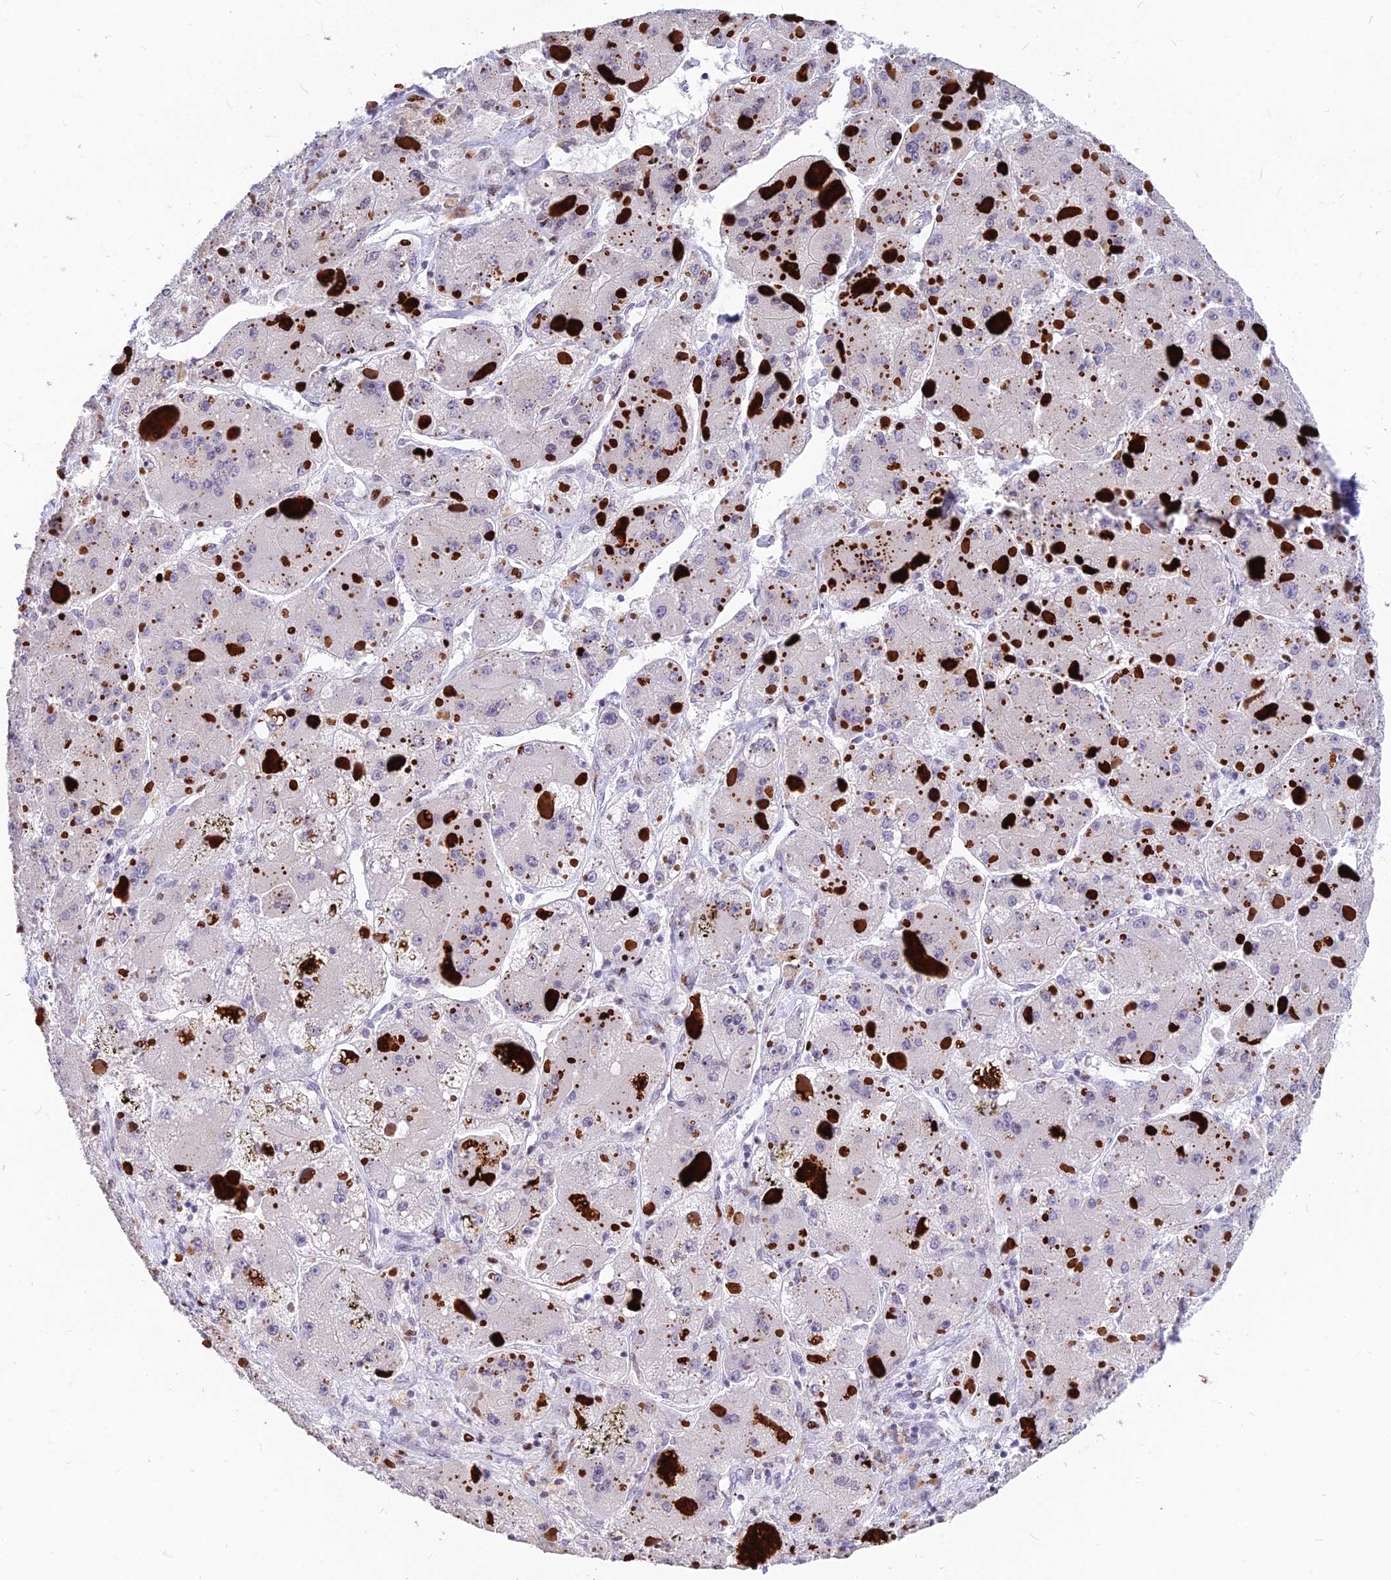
{"staining": {"intensity": "negative", "quantity": "none", "location": "none"}, "tissue": "liver cancer", "cell_type": "Tumor cells", "image_type": "cancer", "snomed": [{"axis": "morphology", "description": "Carcinoma, Hepatocellular, NOS"}, {"axis": "topography", "description": "Liver"}], "caption": "Immunohistochemistry photomicrograph of liver cancer (hepatocellular carcinoma) stained for a protein (brown), which shows no expression in tumor cells.", "gene": "PRPS1", "patient": {"sex": "female", "age": 73}}